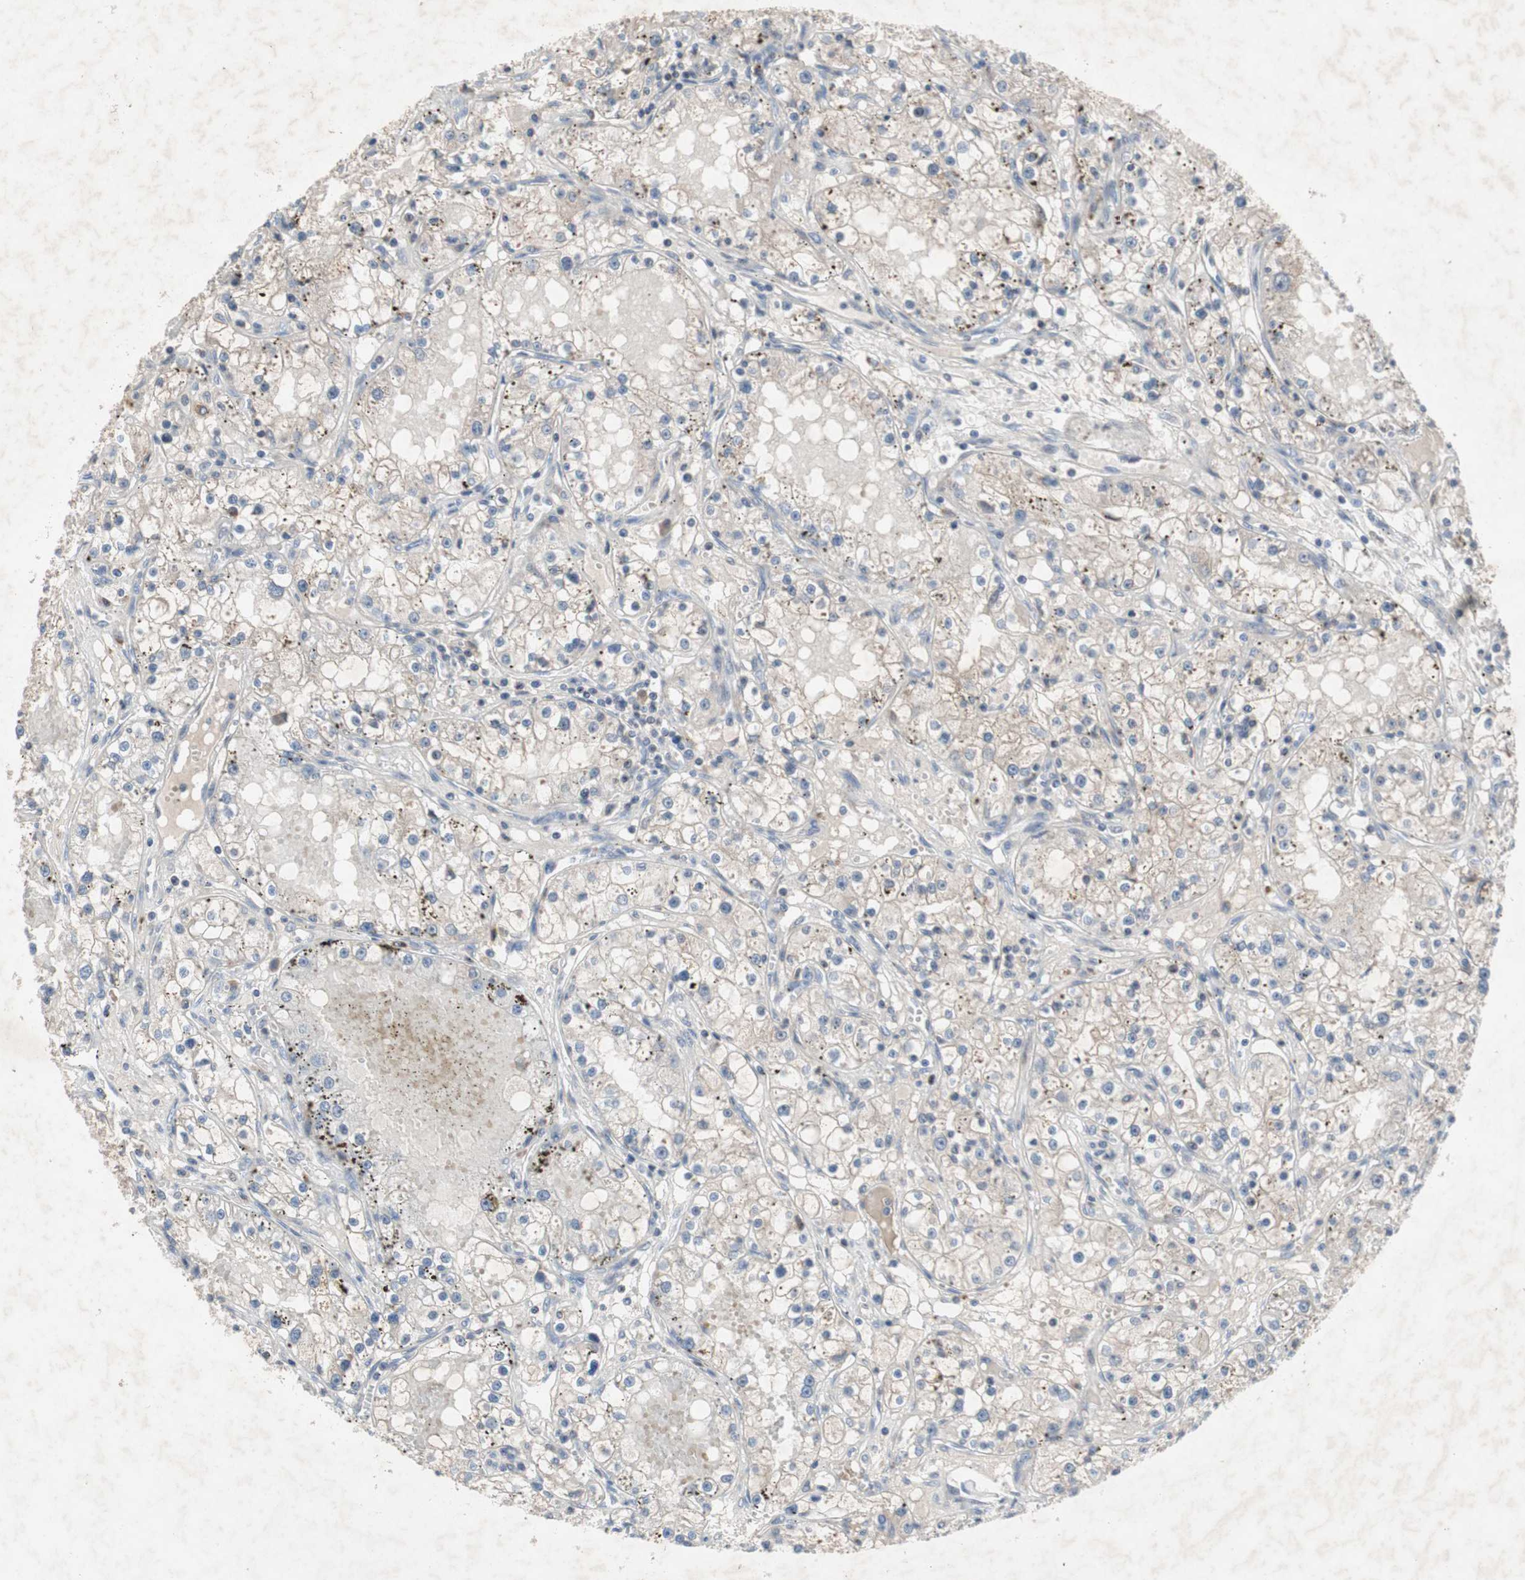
{"staining": {"intensity": "weak", "quantity": "25%-75%", "location": "cytoplasmic/membranous"}, "tissue": "renal cancer", "cell_type": "Tumor cells", "image_type": "cancer", "snomed": [{"axis": "morphology", "description": "Adenocarcinoma, NOS"}, {"axis": "topography", "description": "Kidney"}], "caption": "Approximately 25%-75% of tumor cells in human adenocarcinoma (renal) exhibit weak cytoplasmic/membranous protein staining as visualized by brown immunohistochemical staining.", "gene": "MUTYH", "patient": {"sex": "male", "age": 56}}